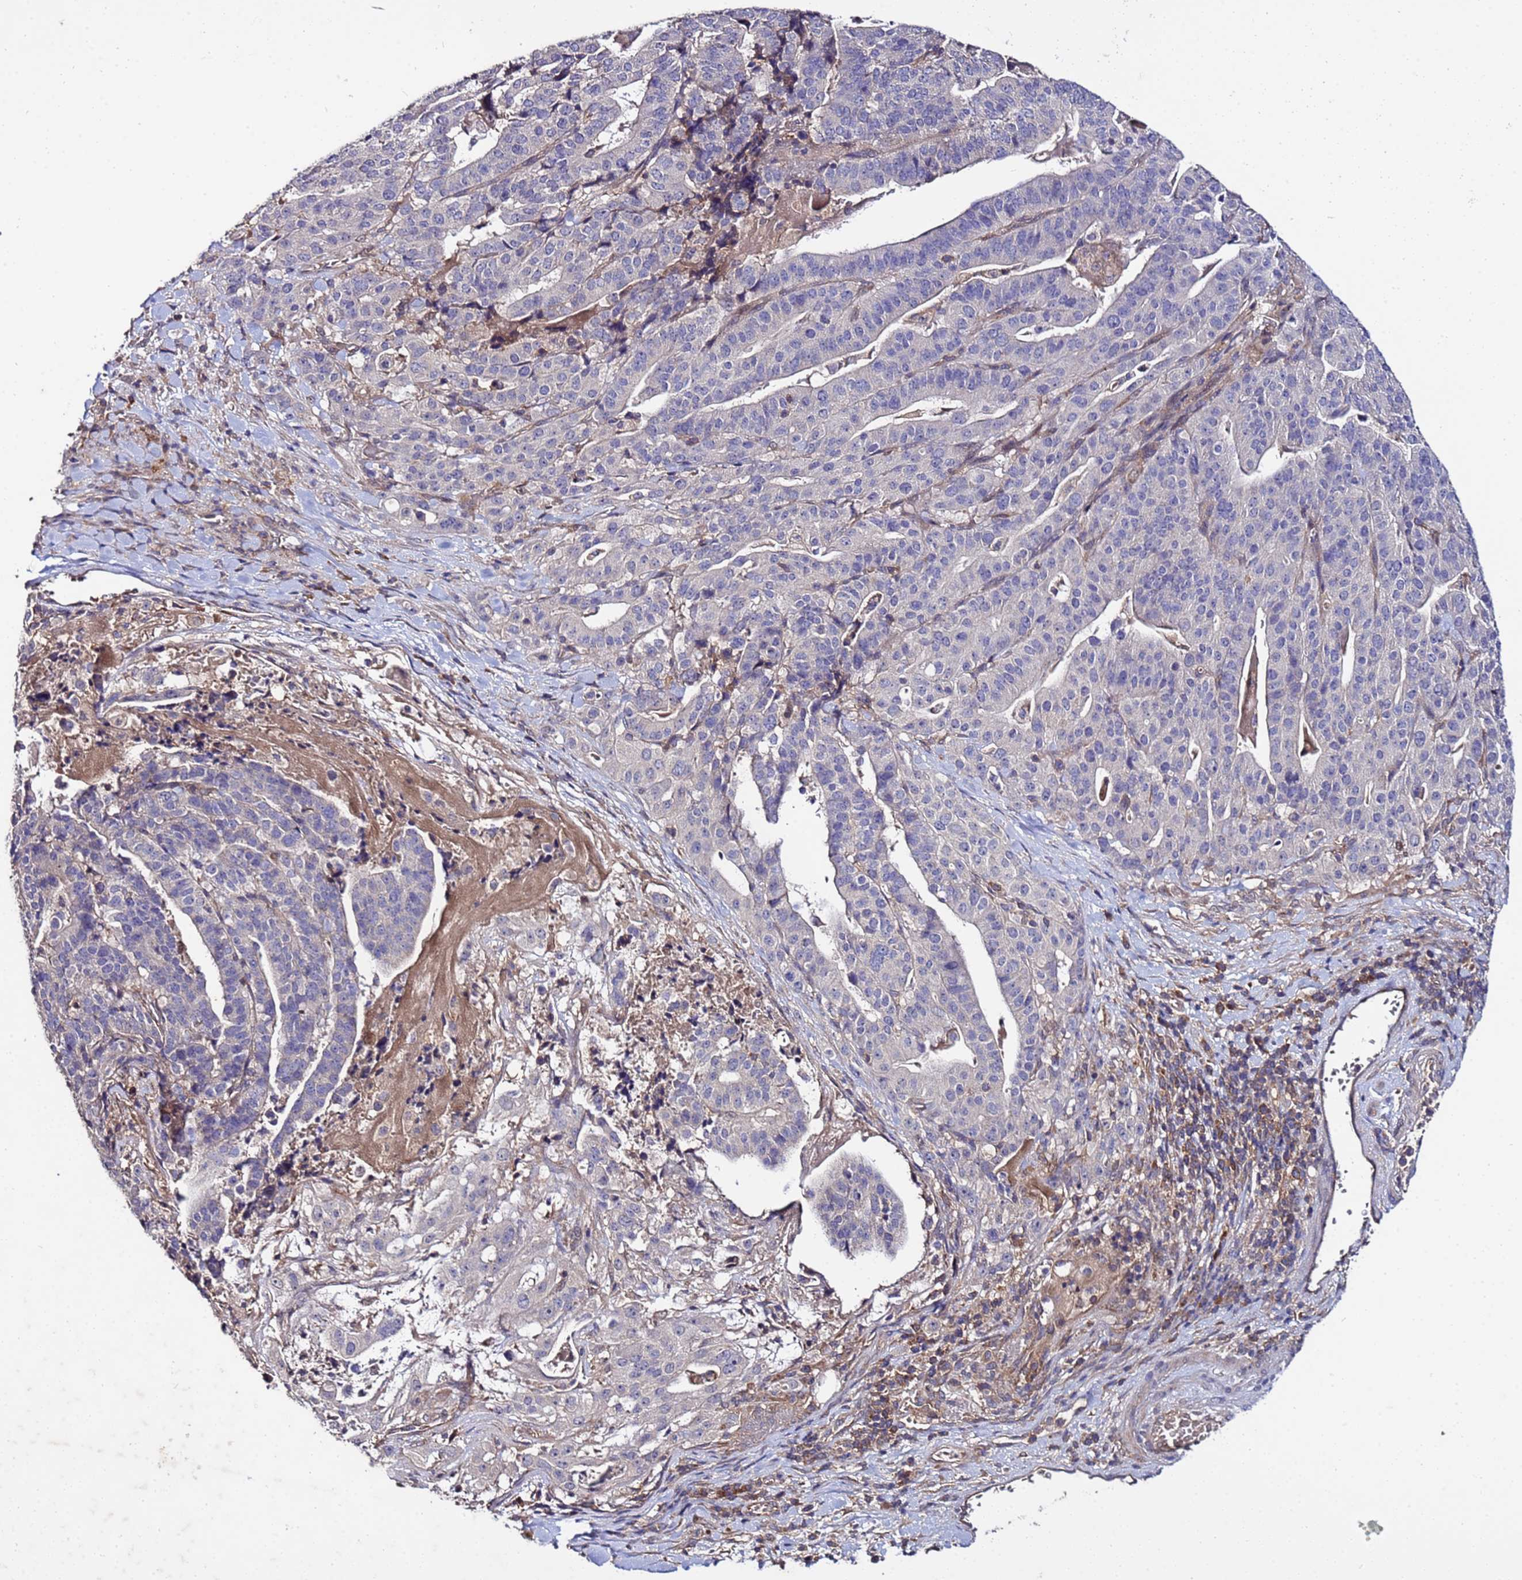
{"staining": {"intensity": "negative", "quantity": "none", "location": "none"}, "tissue": "stomach cancer", "cell_type": "Tumor cells", "image_type": "cancer", "snomed": [{"axis": "morphology", "description": "Adenocarcinoma, NOS"}, {"axis": "topography", "description": "Stomach"}], "caption": "This is an immunohistochemistry (IHC) image of stomach cancer (adenocarcinoma). There is no expression in tumor cells.", "gene": "GSPT2", "patient": {"sex": "male", "age": 48}}